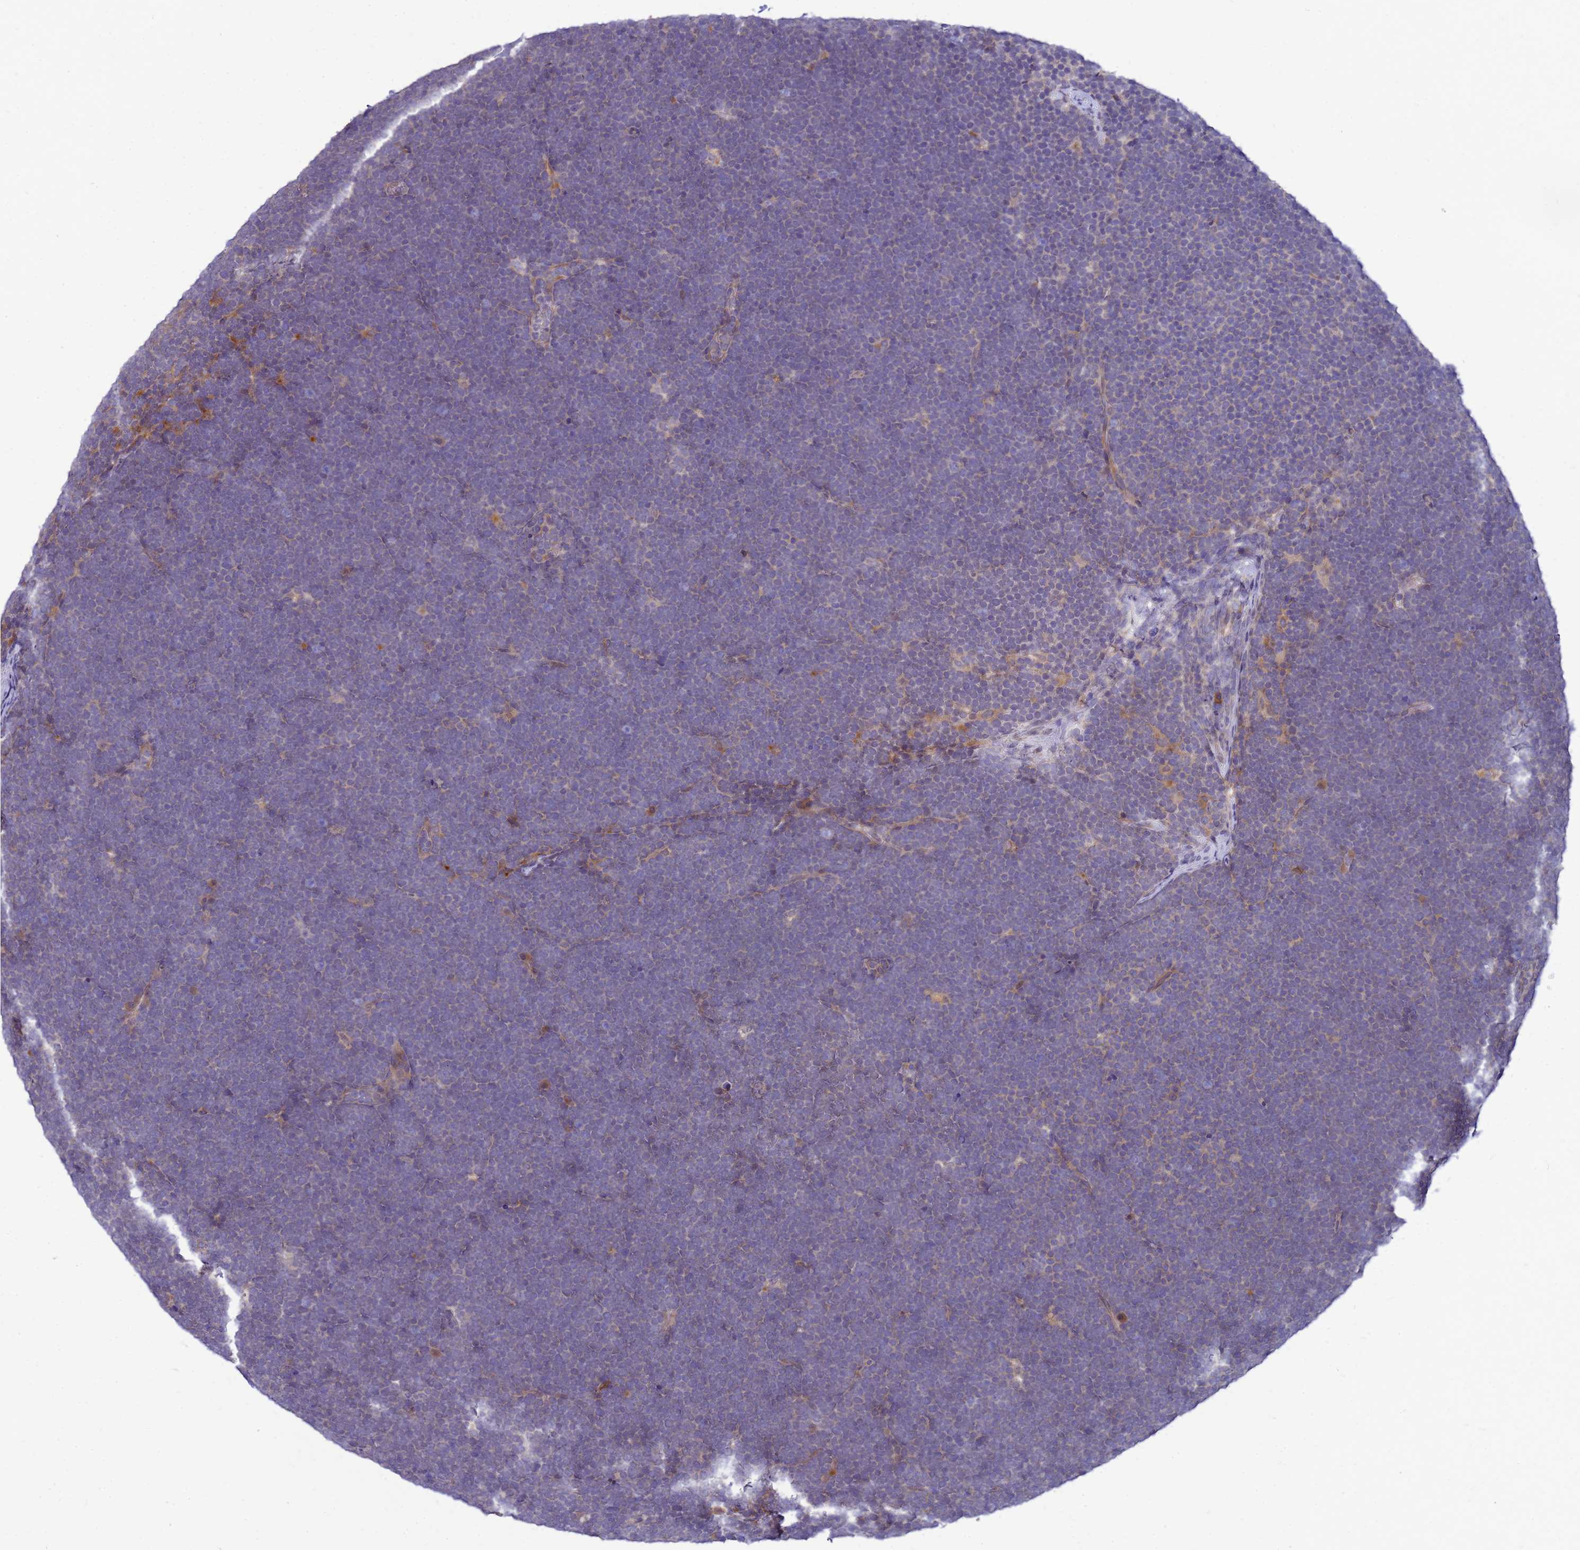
{"staining": {"intensity": "negative", "quantity": "none", "location": "none"}, "tissue": "lymphoma", "cell_type": "Tumor cells", "image_type": "cancer", "snomed": [{"axis": "morphology", "description": "Malignant lymphoma, non-Hodgkin's type, High grade"}, {"axis": "topography", "description": "Lymph node"}], "caption": "This is an IHC image of human malignant lymphoma, non-Hodgkin's type (high-grade). There is no staining in tumor cells.", "gene": "ENOPH1", "patient": {"sex": "male", "age": 13}}